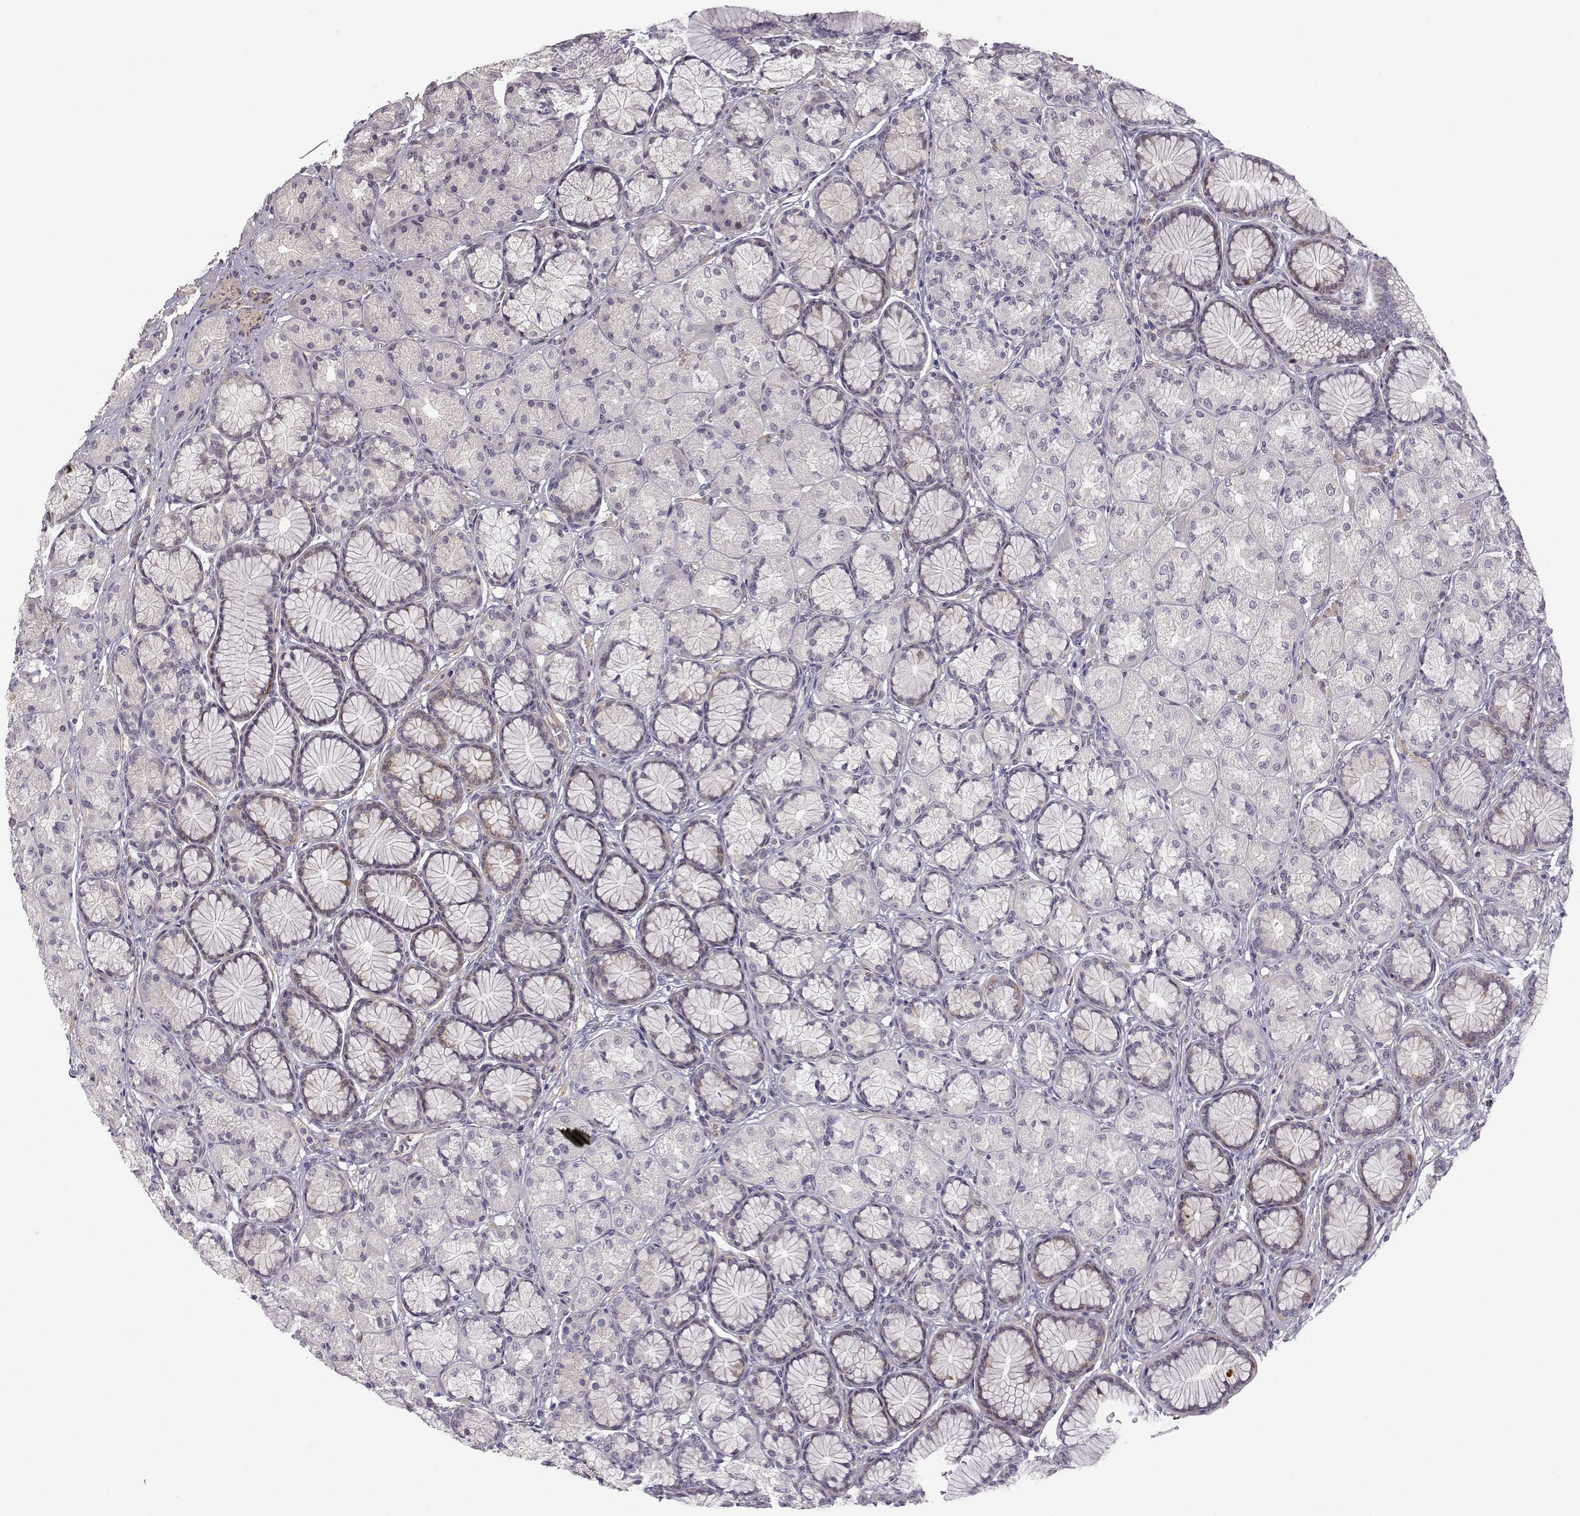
{"staining": {"intensity": "negative", "quantity": "none", "location": "none"}, "tissue": "stomach", "cell_type": "Glandular cells", "image_type": "normal", "snomed": [{"axis": "morphology", "description": "Normal tissue, NOS"}, {"axis": "morphology", "description": "Adenocarcinoma, NOS"}, {"axis": "morphology", "description": "Adenocarcinoma, High grade"}, {"axis": "topography", "description": "Stomach, upper"}, {"axis": "topography", "description": "Stomach"}], "caption": "Protein analysis of benign stomach displays no significant staining in glandular cells. (IHC, brightfield microscopy, high magnification).", "gene": "RGS9BP", "patient": {"sex": "female", "age": 65}}